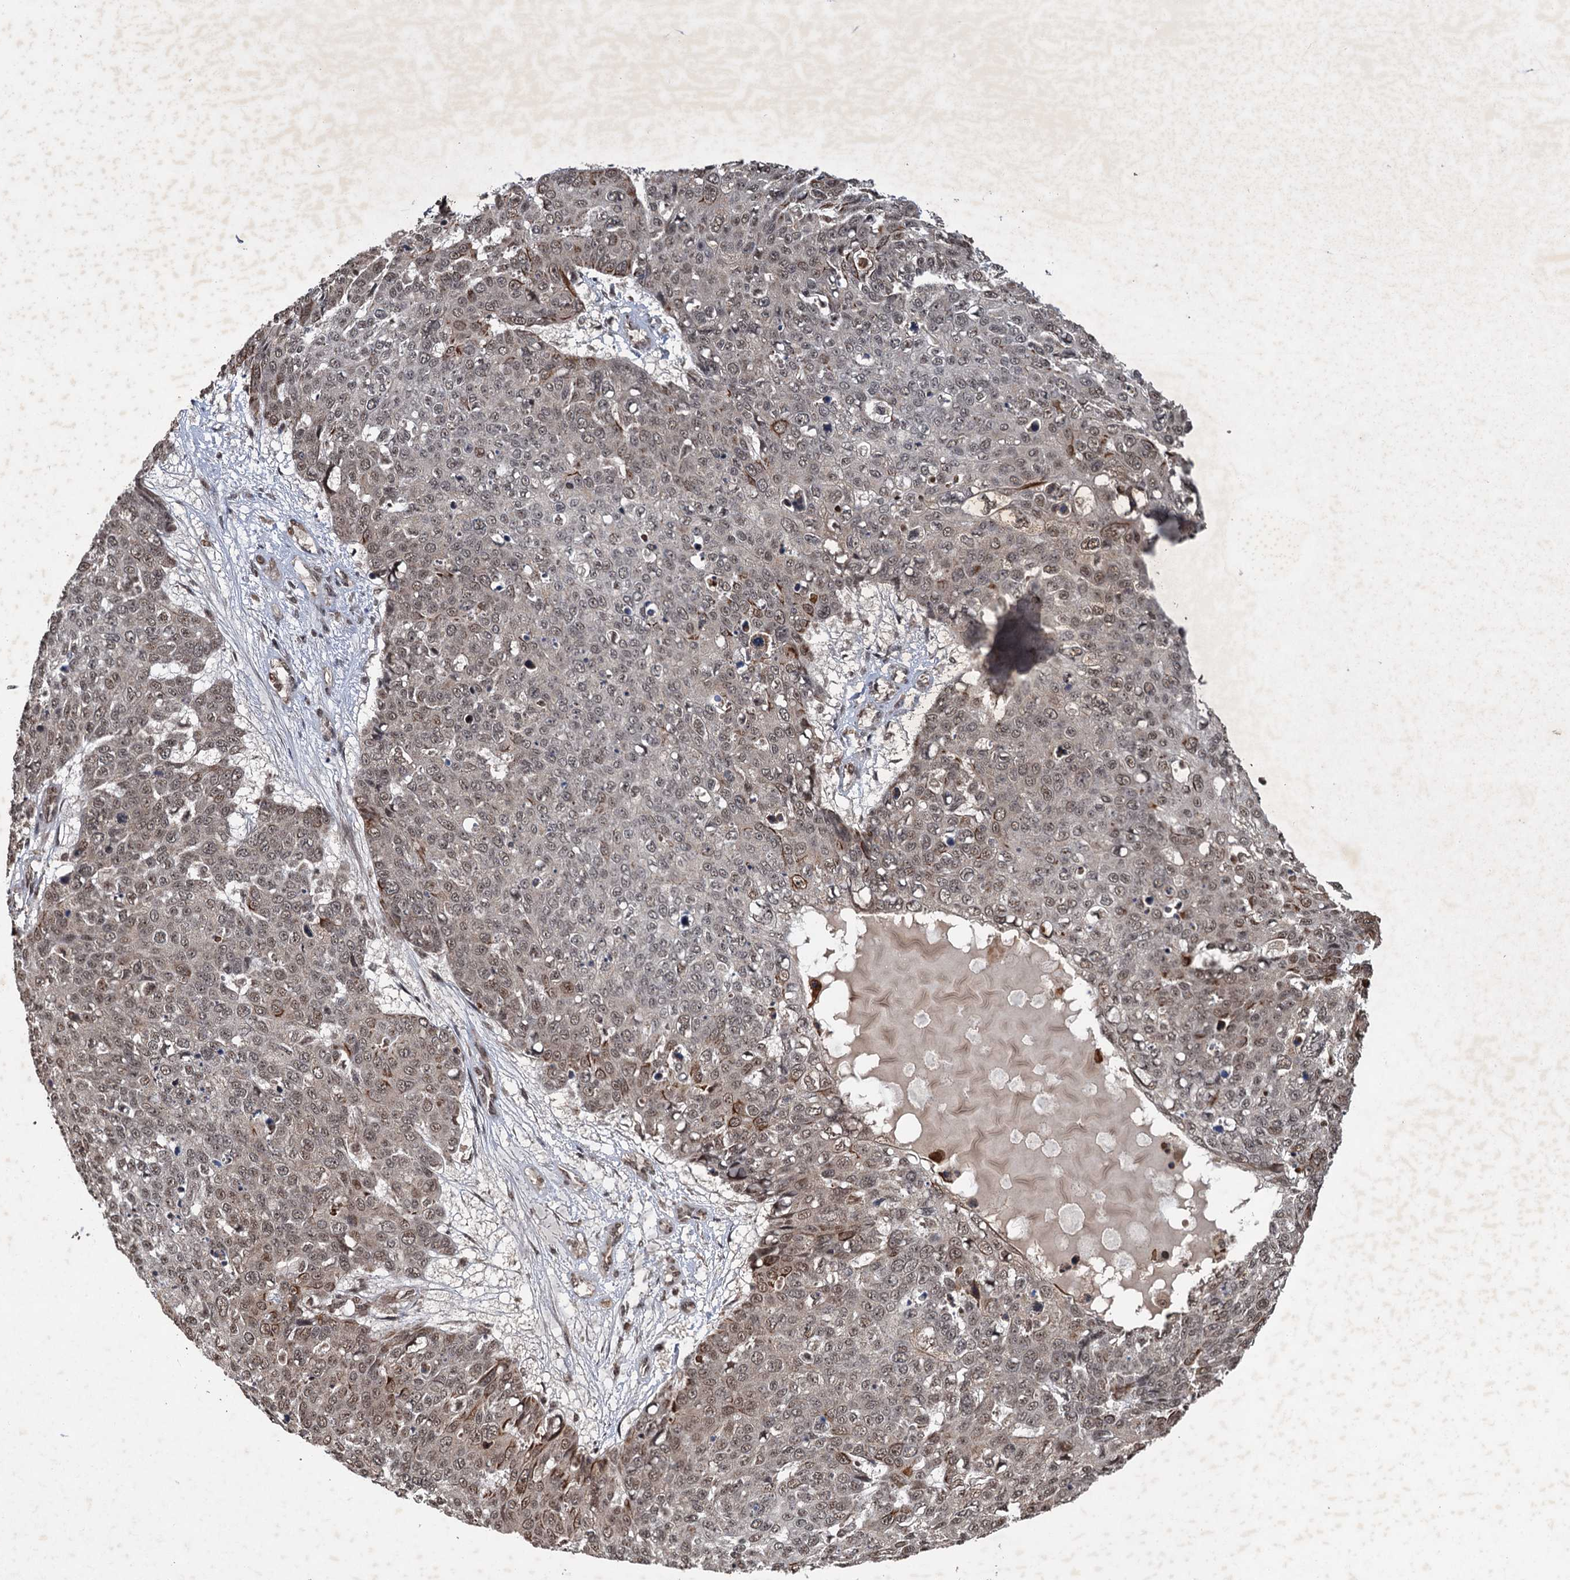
{"staining": {"intensity": "moderate", "quantity": "<25%", "location": "cytoplasmic/membranous,nuclear"}, "tissue": "skin cancer", "cell_type": "Tumor cells", "image_type": "cancer", "snomed": [{"axis": "morphology", "description": "Squamous cell carcinoma, NOS"}, {"axis": "topography", "description": "Skin"}], "caption": "Protein expression analysis of skin squamous cell carcinoma demonstrates moderate cytoplasmic/membranous and nuclear positivity in about <25% of tumor cells. (DAB = brown stain, brightfield microscopy at high magnification).", "gene": "REP15", "patient": {"sex": "male", "age": 71}}